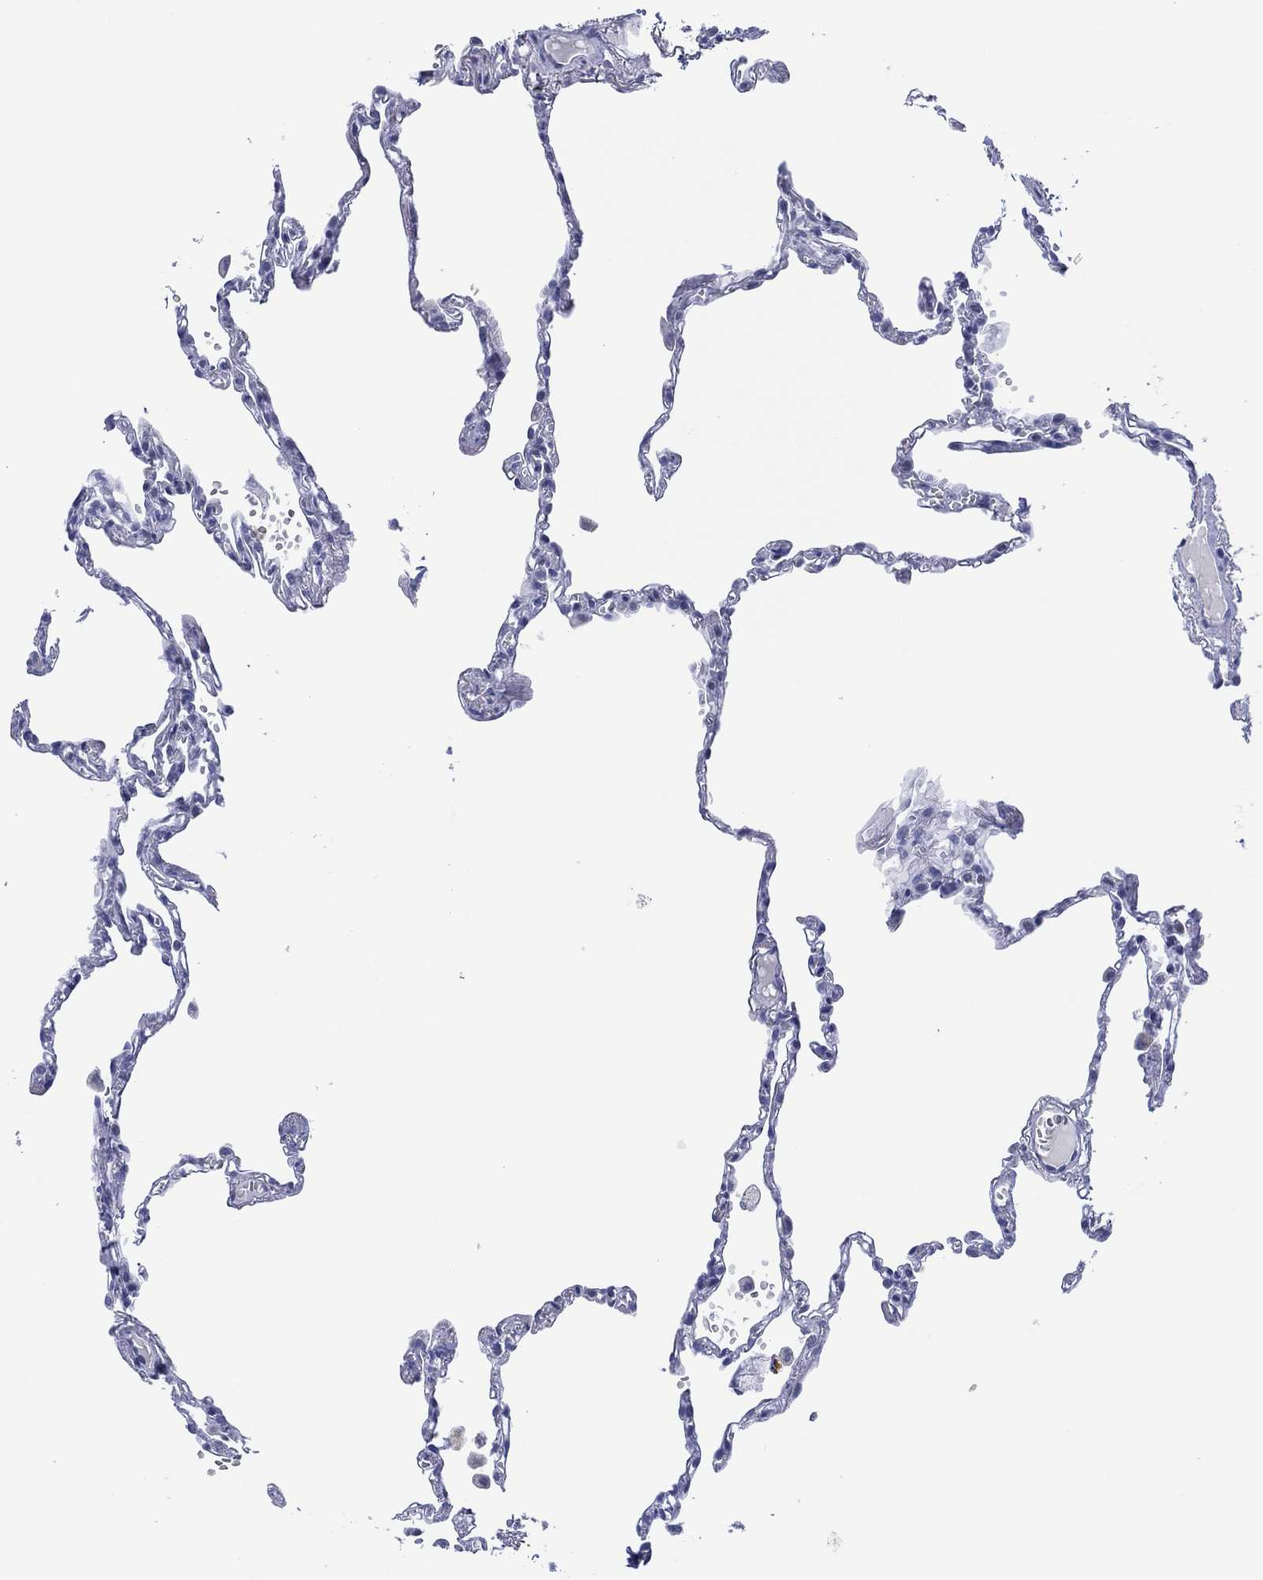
{"staining": {"intensity": "negative", "quantity": "none", "location": "none"}, "tissue": "lung", "cell_type": "Alveolar cells", "image_type": "normal", "snomed": [{"axis": "morphology", "description": "Normal tissue, NOS"}, {"axis": "topography", "description": "Lung"}], "caption": "This is an IHC image of benign lung. There is no expression in alveolar cells.", "gene": "UTF1", "patient": {"sex": "male", "age": 78}}